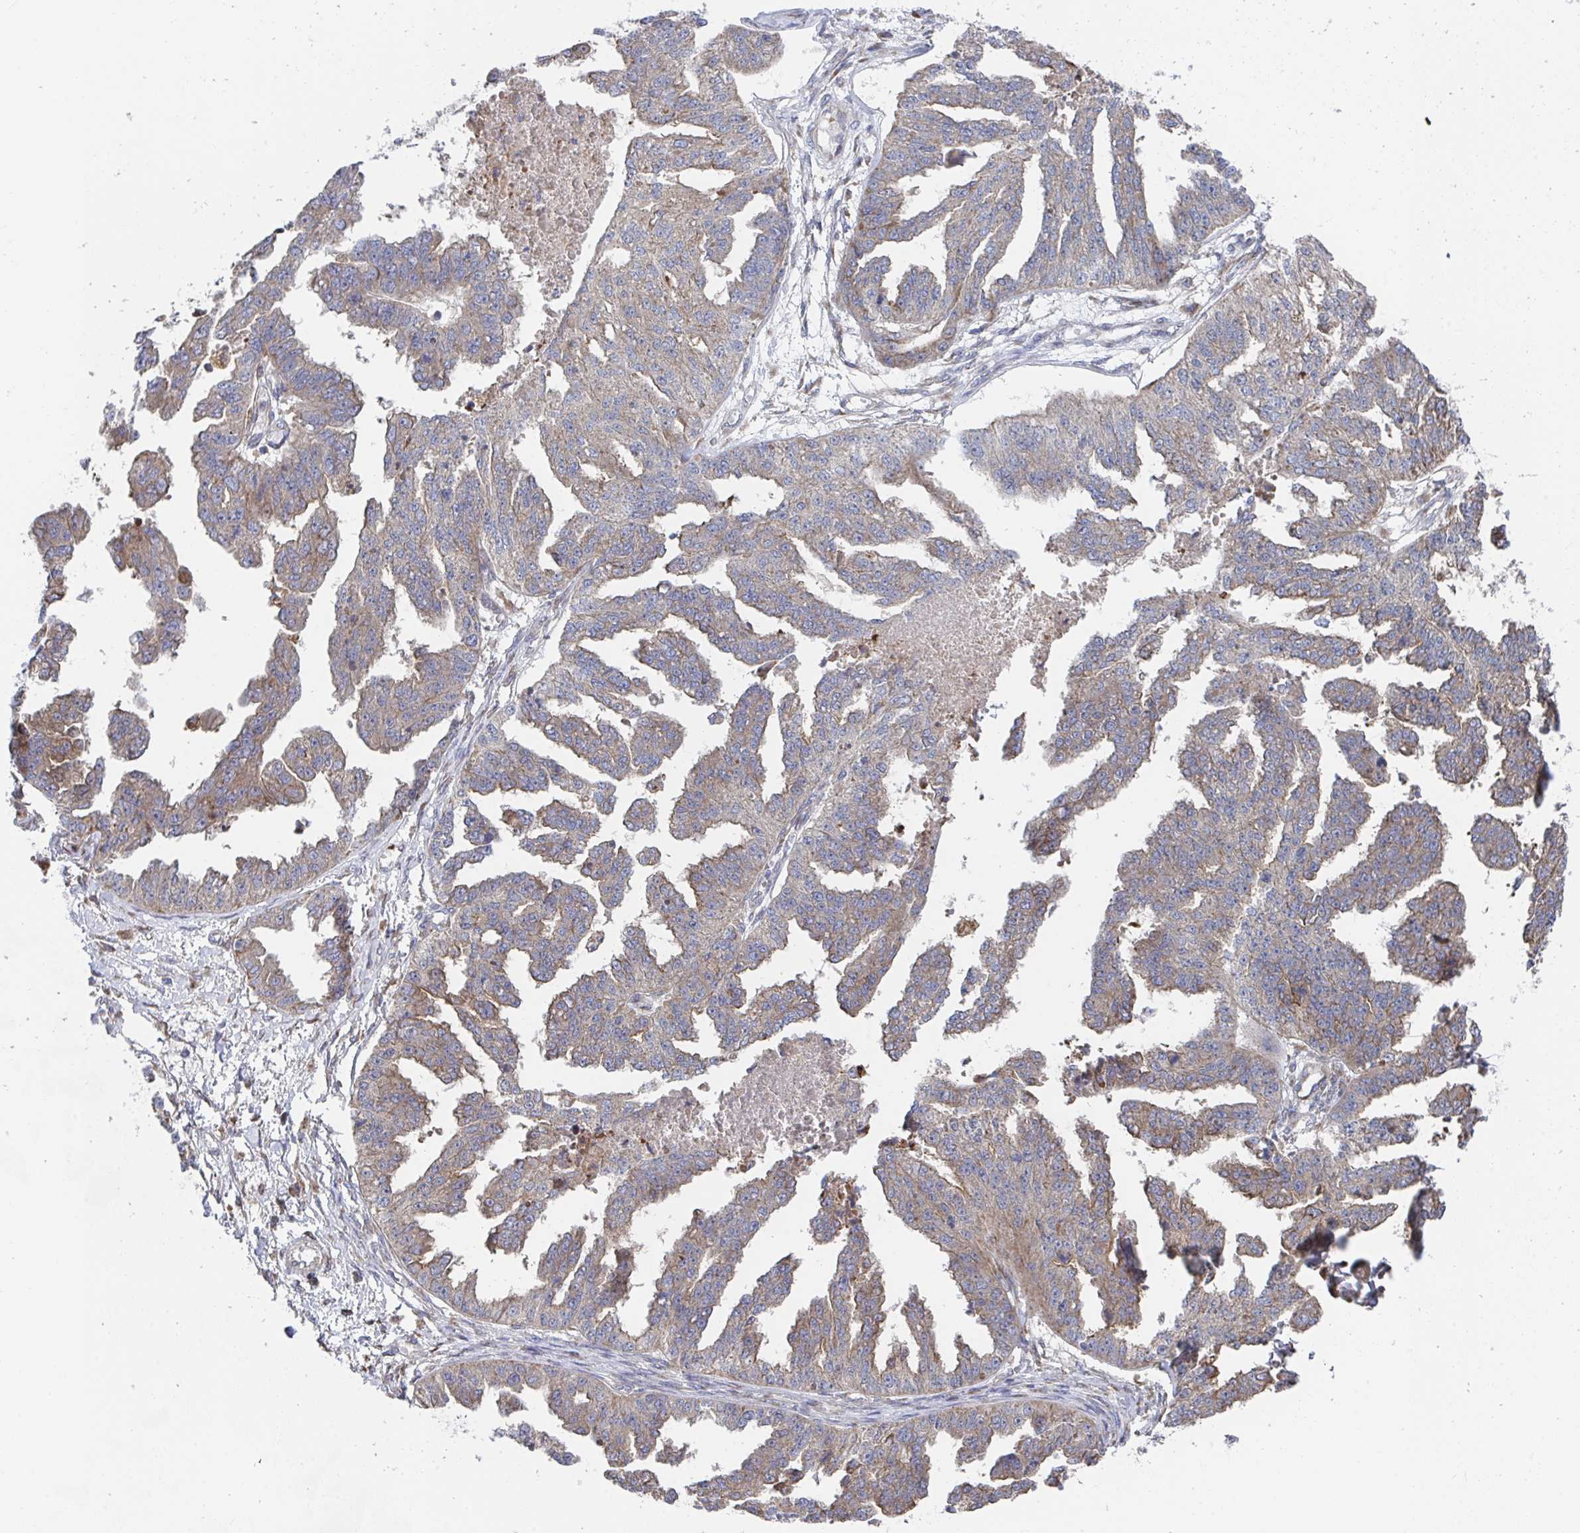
{"staining": {"intensity": "moderate", "quantity": "25%-75%", "location": "cytoplasmic/membranous"}, "tissue": "ovarian cancer", "cell_type": "Tumor cells", "image_type": "cancer", "snomed": [{"axis": "morphology", "description": "Cystadenocarcinoma, serous, NOS"}, {"axis": "topography", "description": "Ovary"}], "caption": "Moderate cytoplasmic/membranous protein positivity is identified in approximately 25%-75% of tumor cells in serous cystadenocarcinoma (ovarian). Using DAB (brown) and hematoxylin (blue) stains, captured at high magnification using brightfield microscopy.", "gene": "FJX1", "patient": {"sex": "female", "age": 58}}